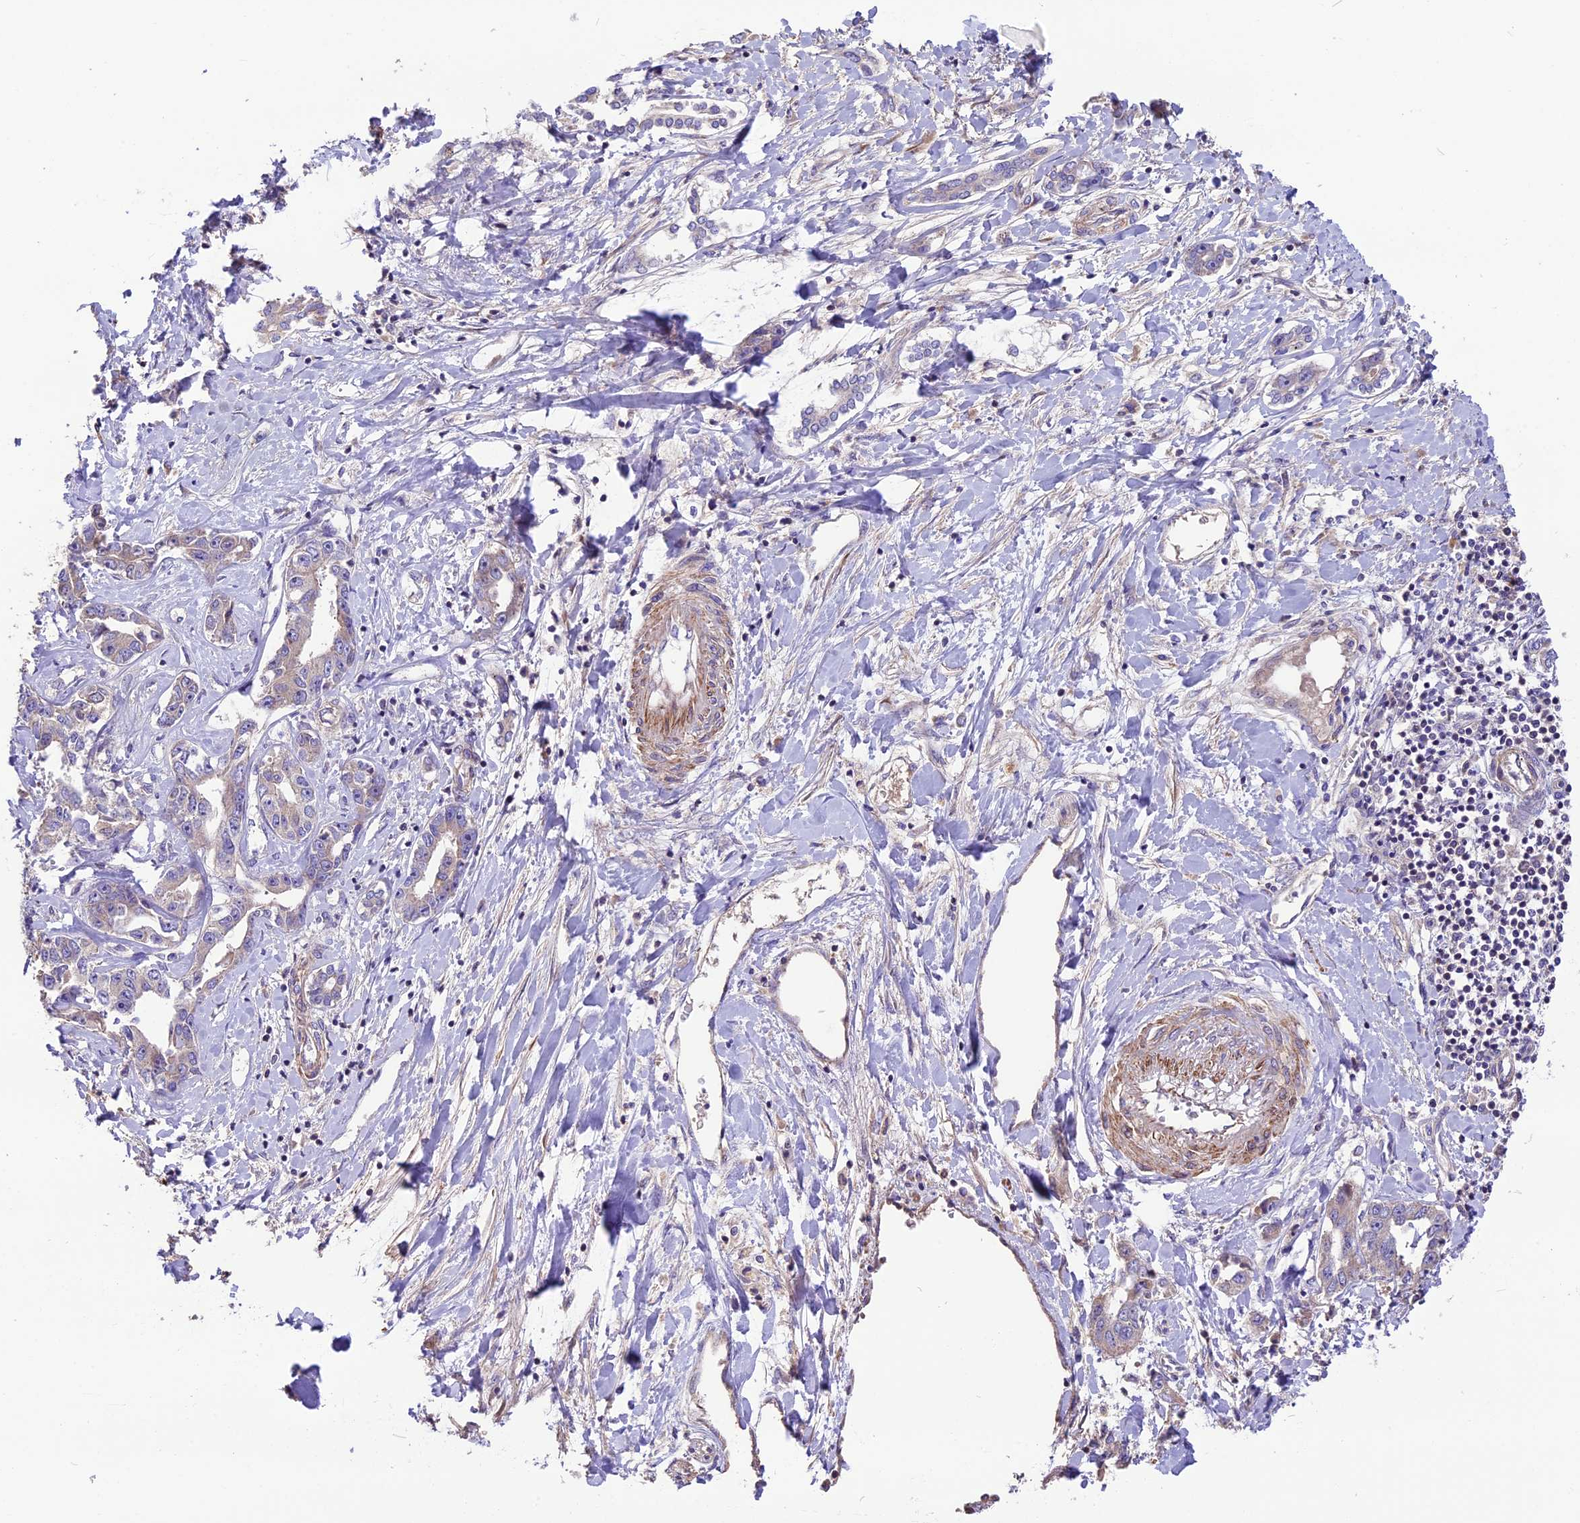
{"staining": {"intensity": "weak", "quantity": "<25%", "location": "cytoplasmic/membranous"}, "tissue": "liver cancer", "cell_type": "Tumor cells", "image_type": "cancer", "snomed": [{"axis": "morphology", "description": "Cholangiocarcinoma"}, {"axis": "topography", "description": "Liver"}], "caption": "There is no significant positivity in tumor cells of liver cholangiocarcinoma.", "gene": "ANO3", "patient": {"sex": "male", "age": 59}}